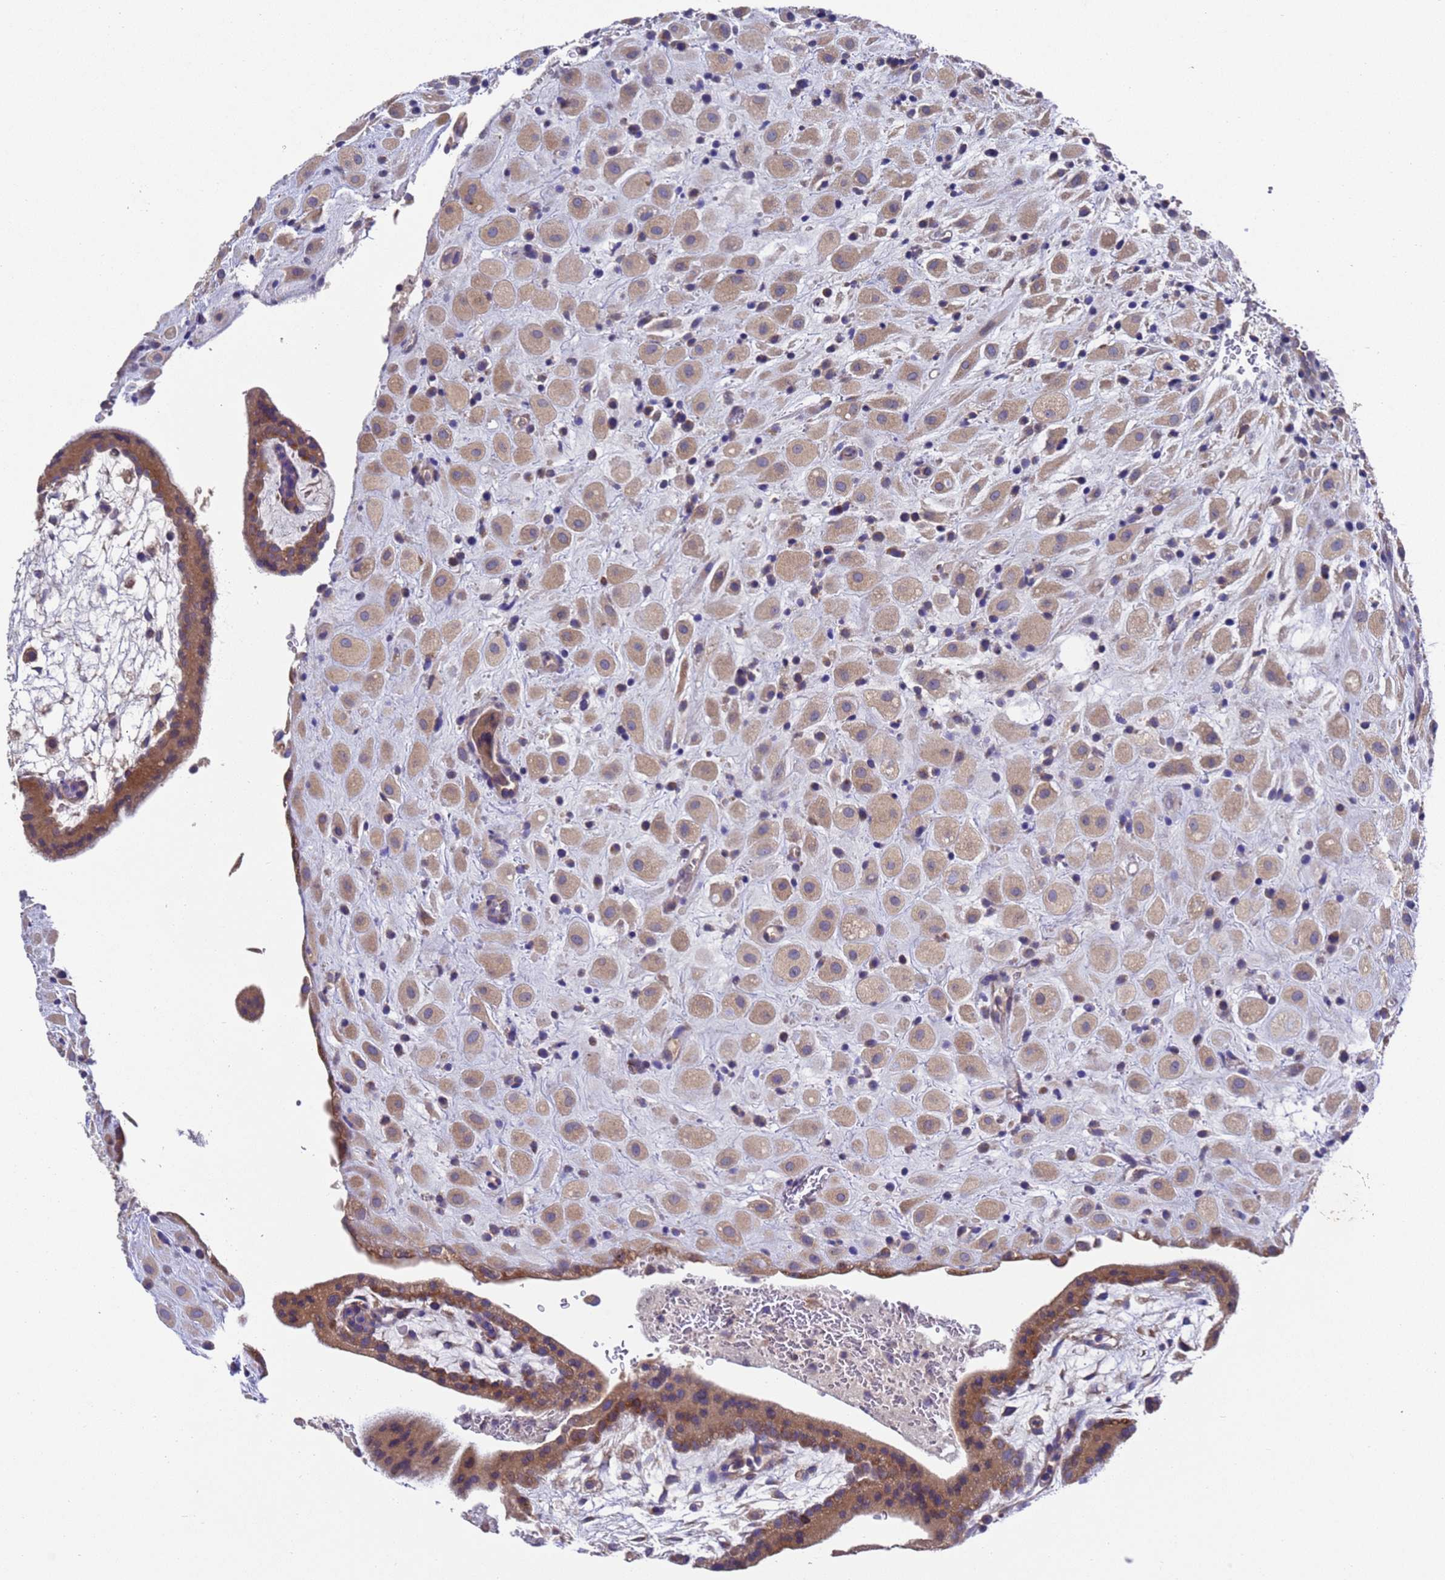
{"staining": {"intensity": "weak", "quantity": ">75%", "location": "cytoplasmic/membranous"}, "tissue": "placenta", "cell_type": "Decidual cells", "image_type": "normal", "snomed": [{"axis": "morphology", "description": "Normal tissue, NOS"}, {"axis": "topography", "description": "Placenta"}], "caption": "Weak cytoplasmic/membranous expression is appreciated in approximately >75% of decidual cells in normal placenta.", "gene": "DCAF12L1", "patient": {"sex": "female", "age": 35}}